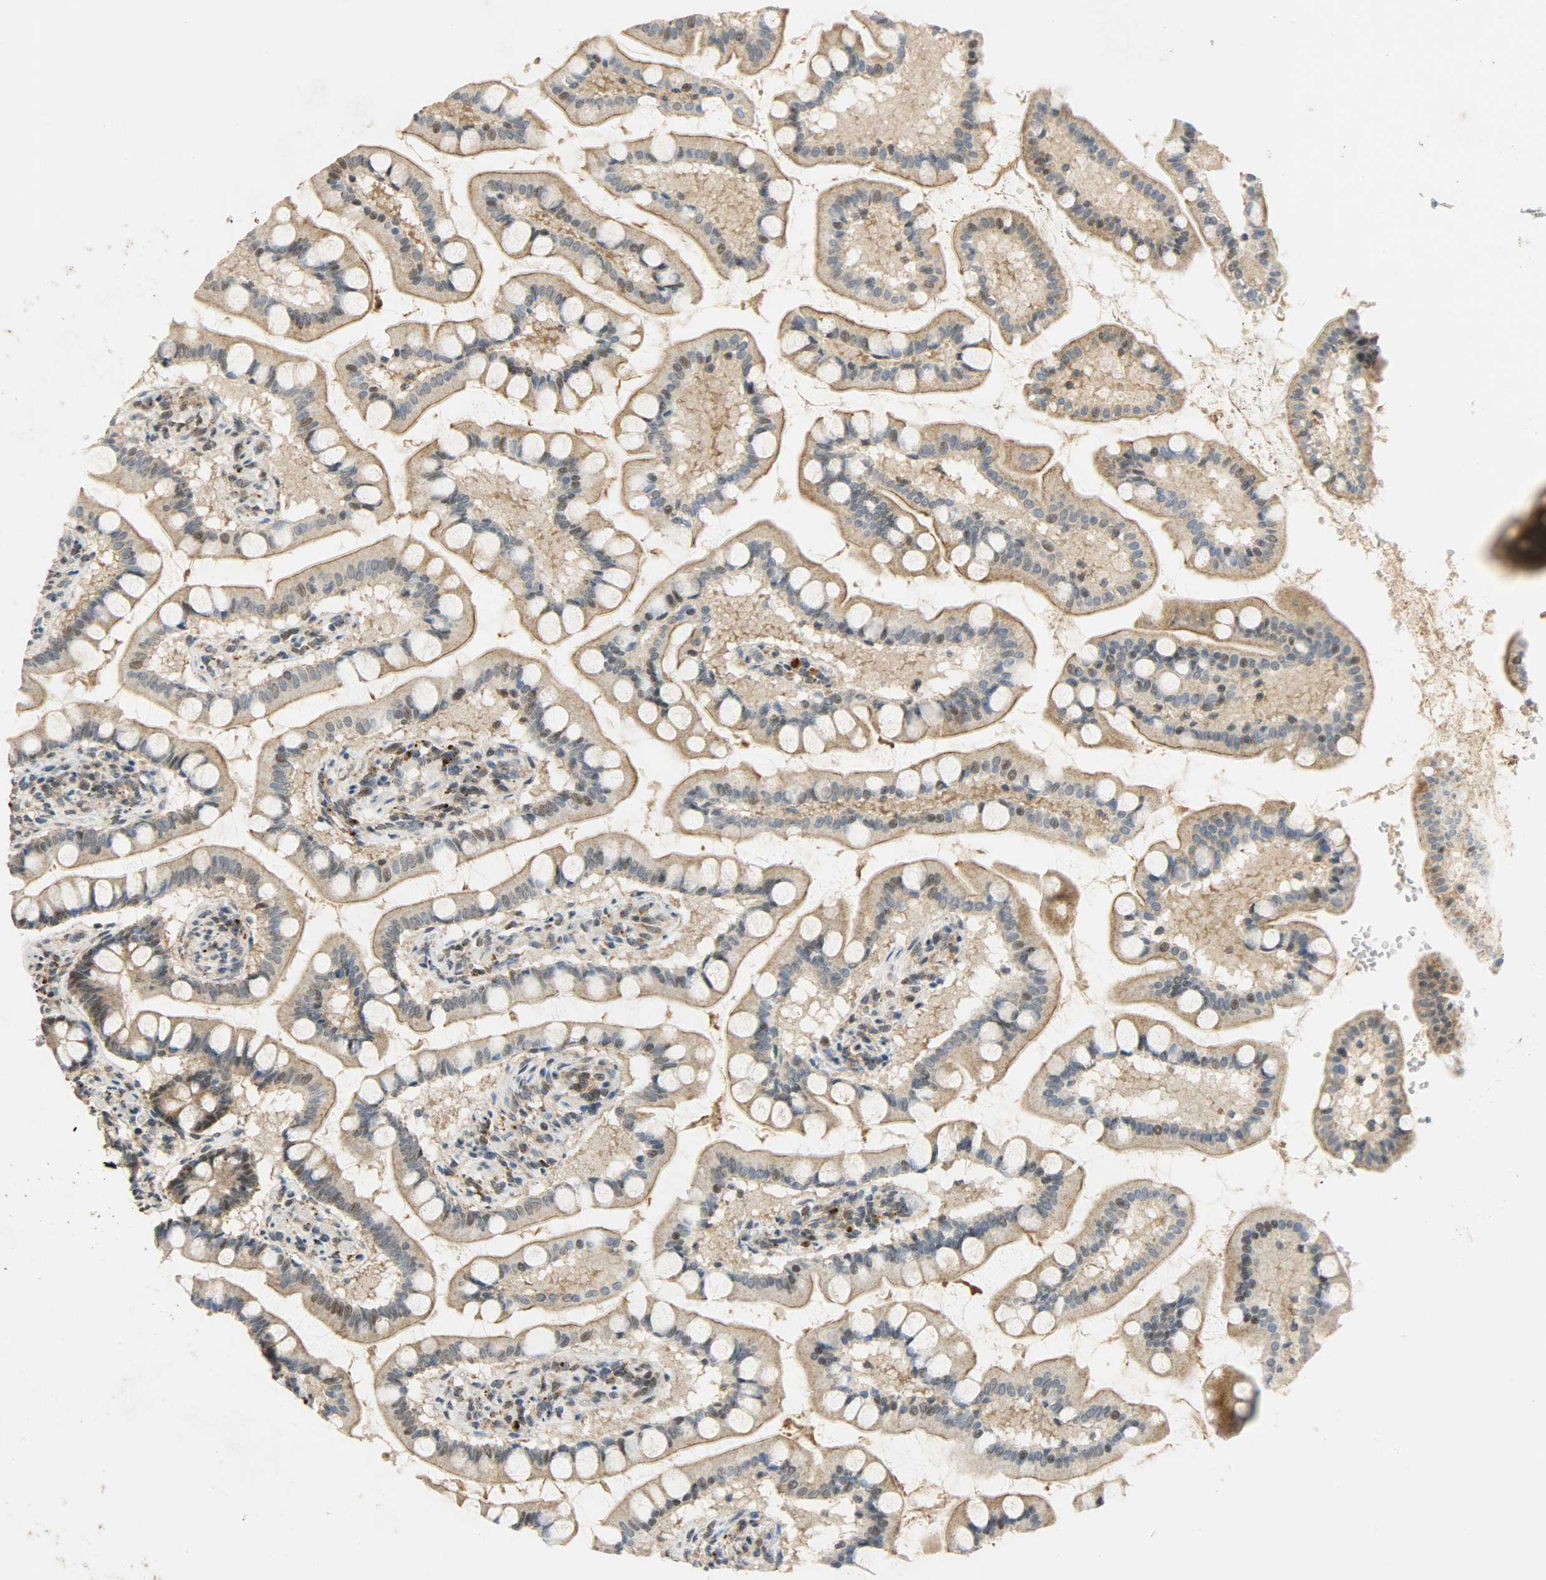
{"staining": {"intensity": "moderate", "quantity": ">75%", "location": "cytoplasmic/membranous,nuclear"}, "tissue": "small intestine", "cell_type": "Glandular cells", "image_type": "normal", "snomed": [{"axis": "morphology", "description": "Normal tissue, NOS"}, {"axis": "topography", "description": "Small intestine"}], "caption": "Immunohistochemistry (IHC) micrograph of unremarkable human small intestine stained for a protein (brown), which reveals medium levels of moderate cytoplasmic/membranous,nuclear staining in about >75% of glandular cells.", "gene": "GIT2", "patient": {"sex": "male", "age": 41}}